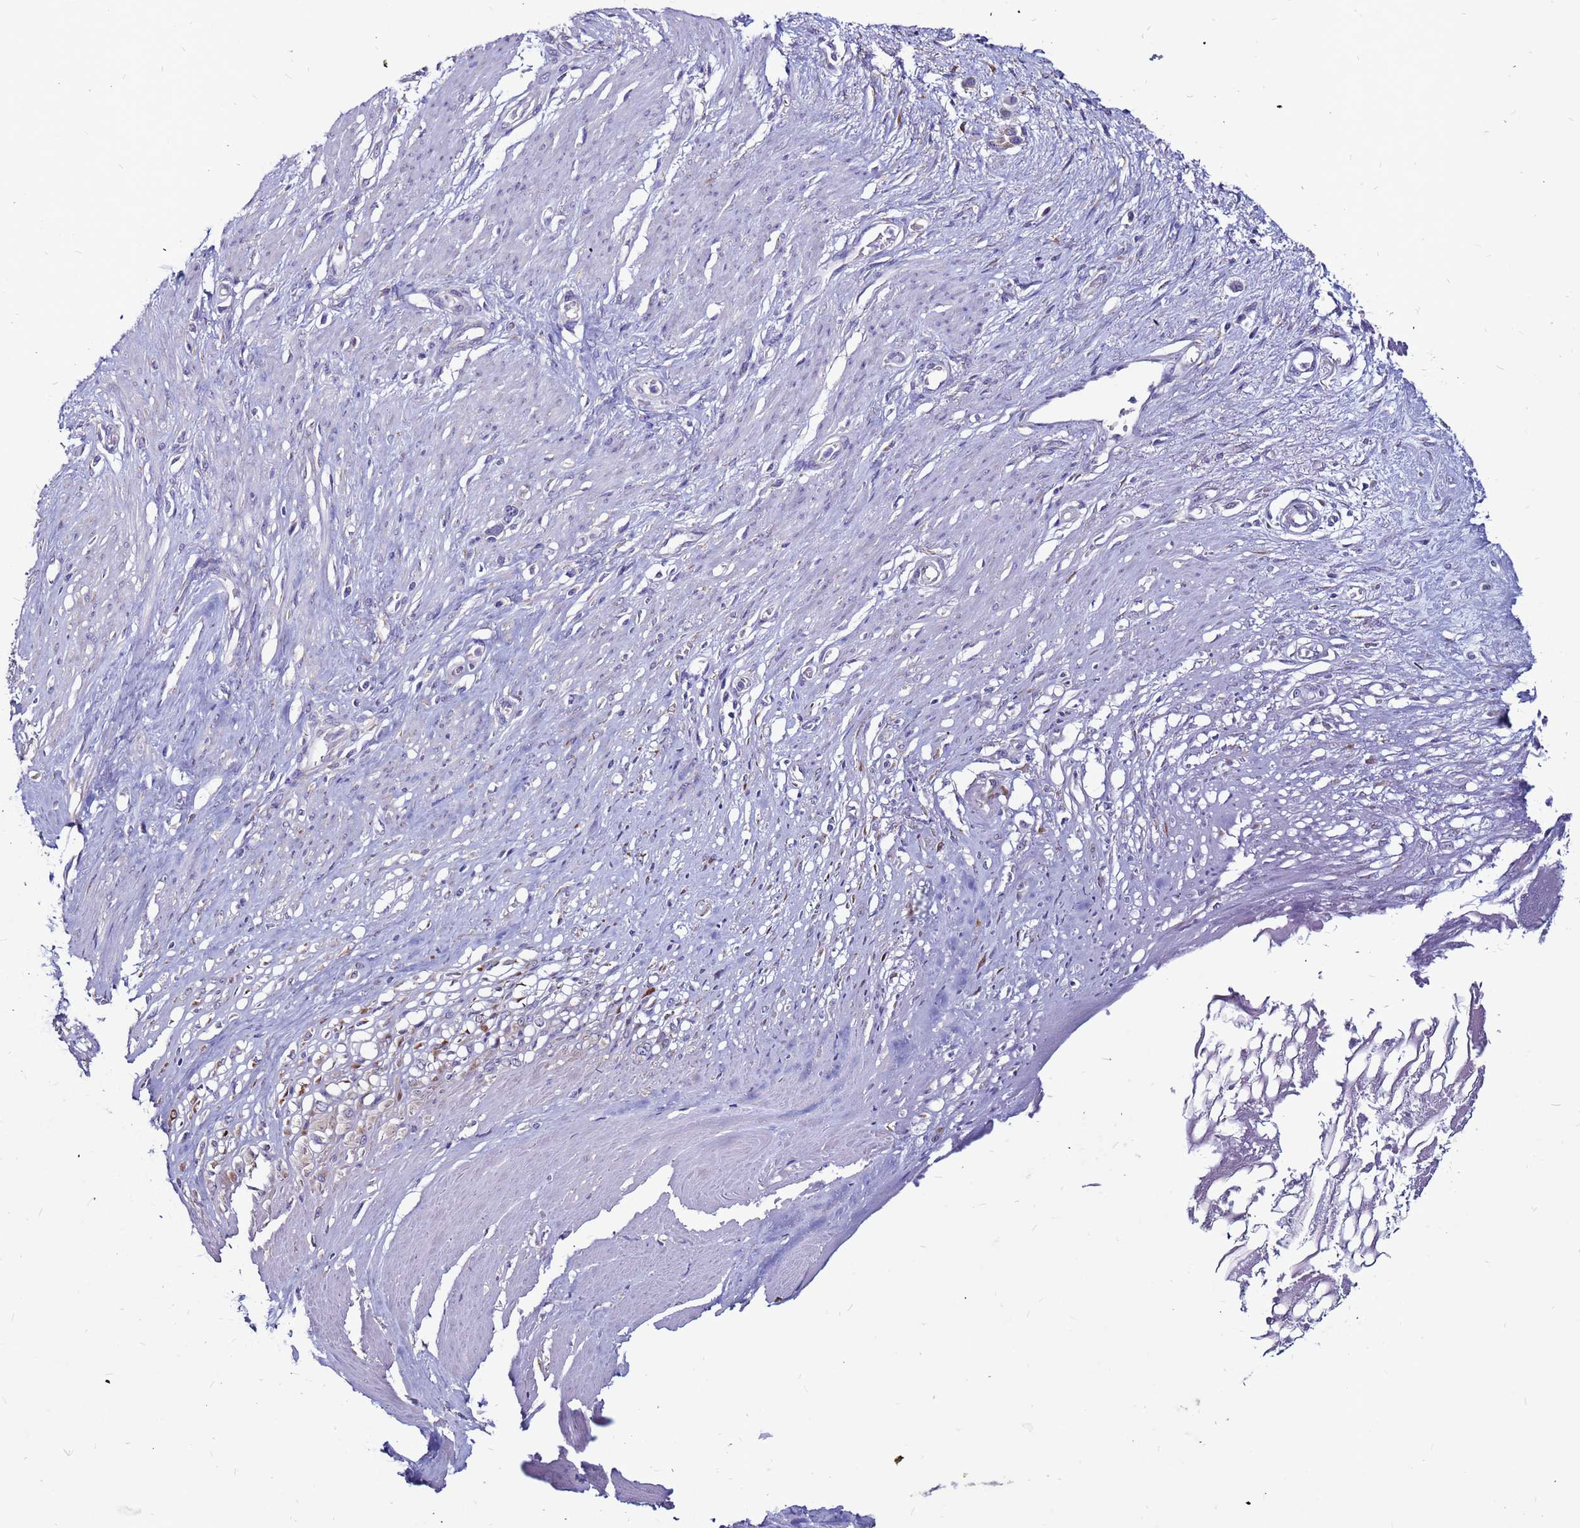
{"staining": {"intensity": "moderate", "quantity": "<25%", "location": "cytoplasmic/membranous"}, "tissue": "stomach cancer", "cell_type": "Tumor cells", "image_type": "cancer", "snomed": [{"axis": "morphology", "description": "Adenocarcinoma, NOS"}, {"axis": "morphology", "description": "Adenocarcinoma, High grade"}, {"axis": "topography", "description": "Stomach, upper"}, {"axis": "topography", "description": "Stomach, lower"}], "caption": "IHC image of human stomach high-grade adenocarcinoma stained for a protein (brown), which exhibits low levels of moderate cytoplasmic/membranous staining in approximately <25% of tumor cells.", "gene": "SLC44A3", "patient": {"sex": "female", "age": 65}}